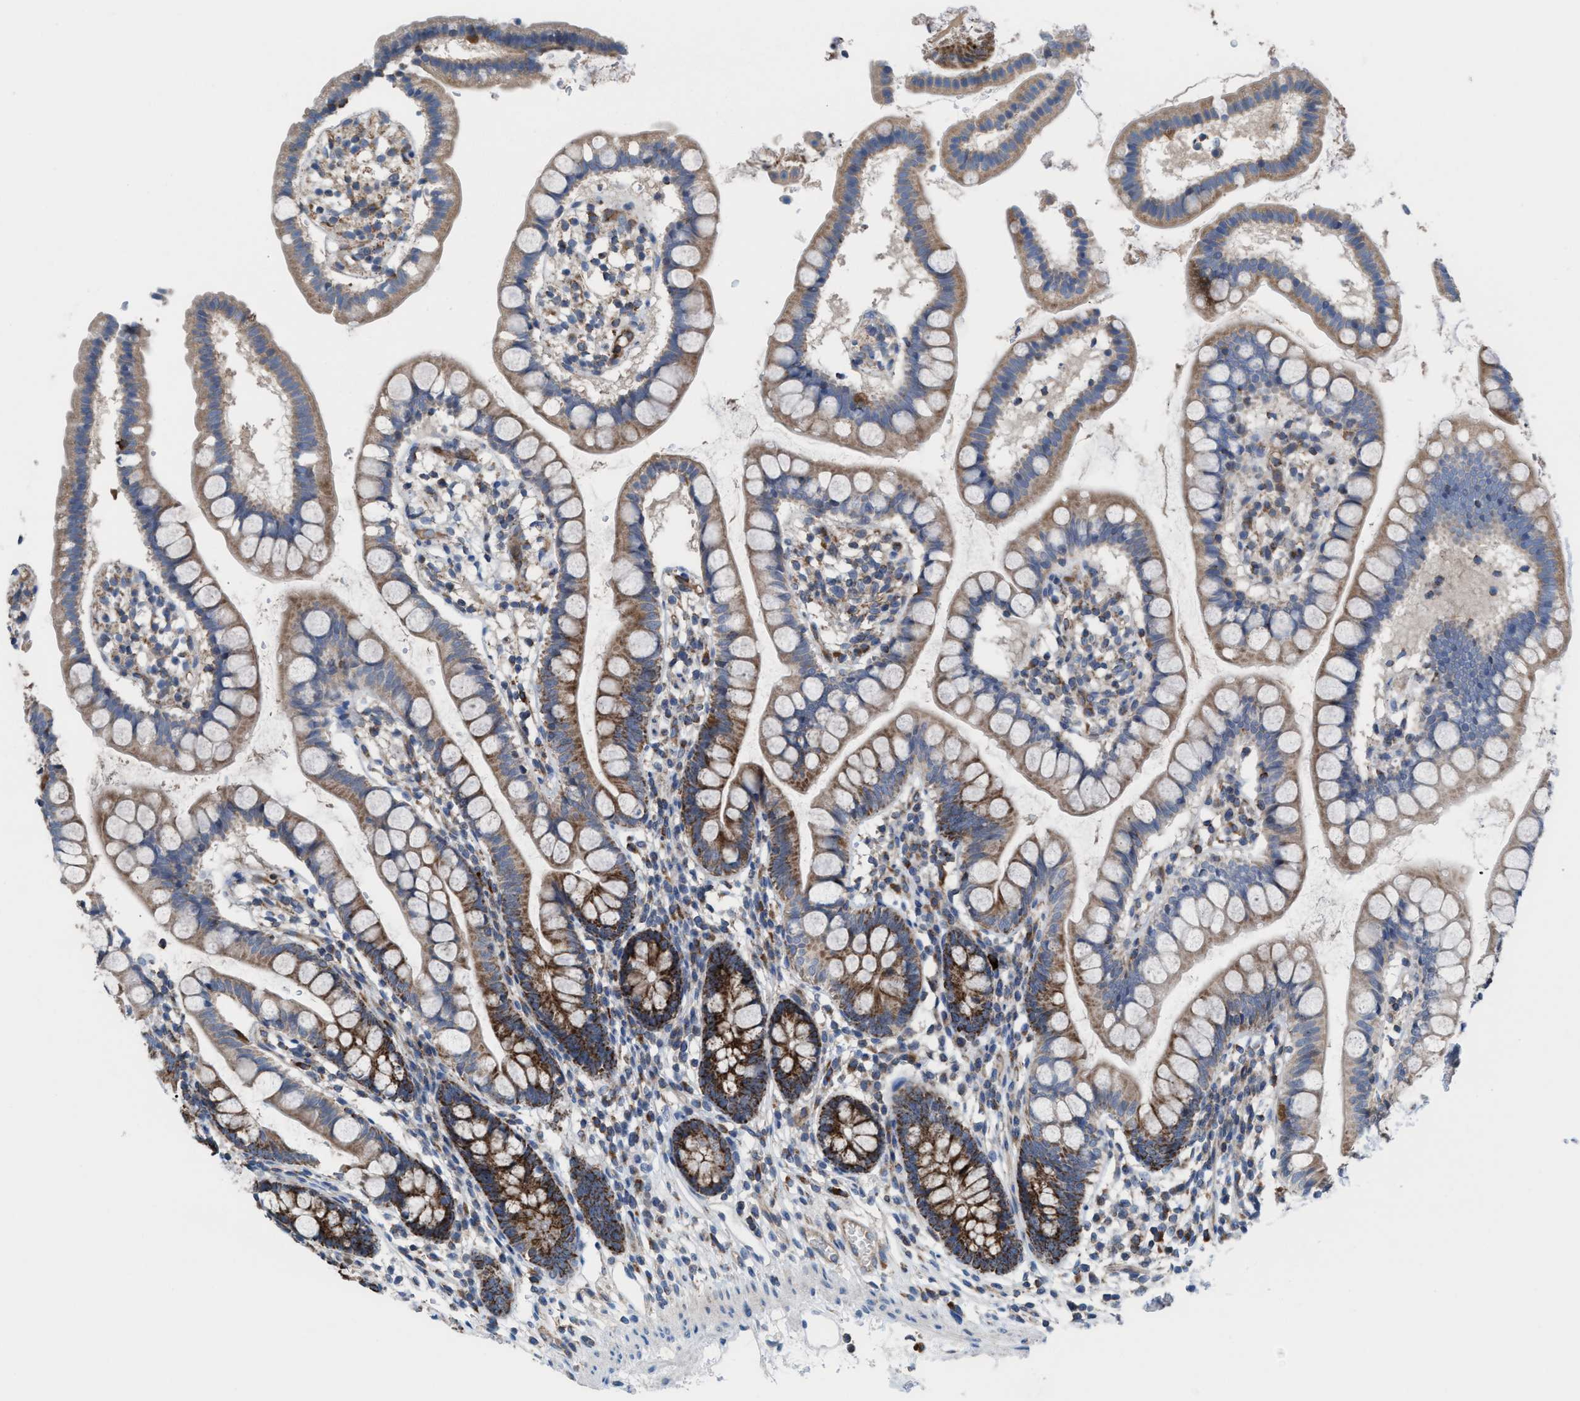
{"staining": {"intensity": "strong", "quantity": "25%-75%", "location": "cytoplasmic/membranous"}, "tissue": "small intestine", "cell_type": "Glandular cells", "image_type": "normal", "snomed": [{"axis": "morphology", "description": "Normal tissue, NOS"}, {"axis": "topography", "description": "Small intestine"}], "caption": "Protein staining of normal small intestine demonstrates strong cytoplasmic/membranous expression in about 25%-75% of glandular cells.", "gene": "MRM1", "patient": {"sex": "female", "age": 84}}